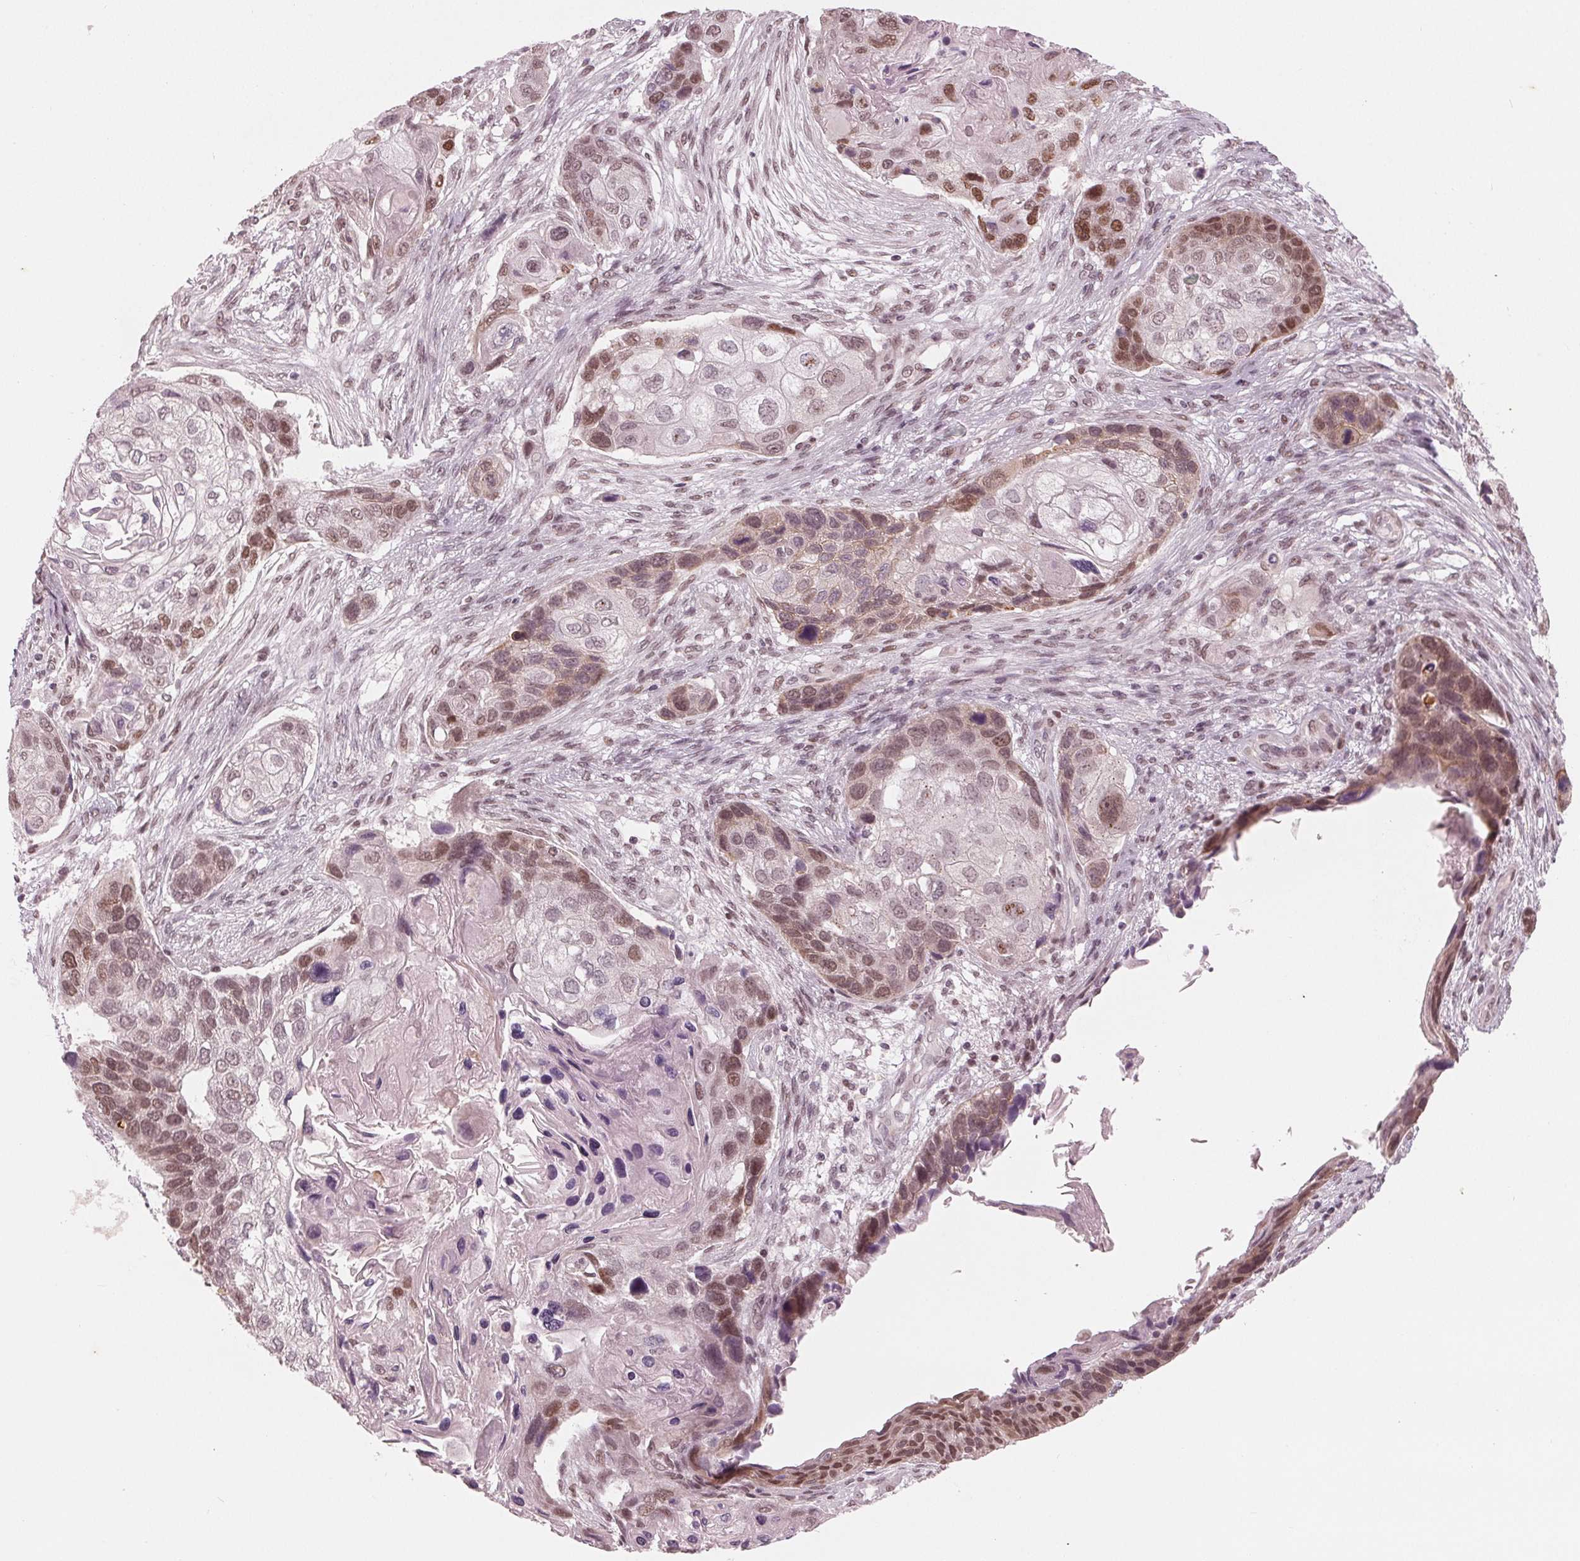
{"staining": {"intensity": "moderate", "quantity": "<25%", "location": "nuclear"}, "tissue": "lung cancer", "cell_type": "Tumor cells", "image_type": "cancer", "snomed": [{"axis": "morphology", "description": "Squamous cell carcinoma, NOS"}, {"axis": "topography", "description": "Lung"}], "caption": "Immunohistochemistry of lung cancer reveals low levels of moderate nuclear staining in about <25% of tumor cells.", "gene": "DNMT3L", "patient": {"sex": "male", "age": 69}}